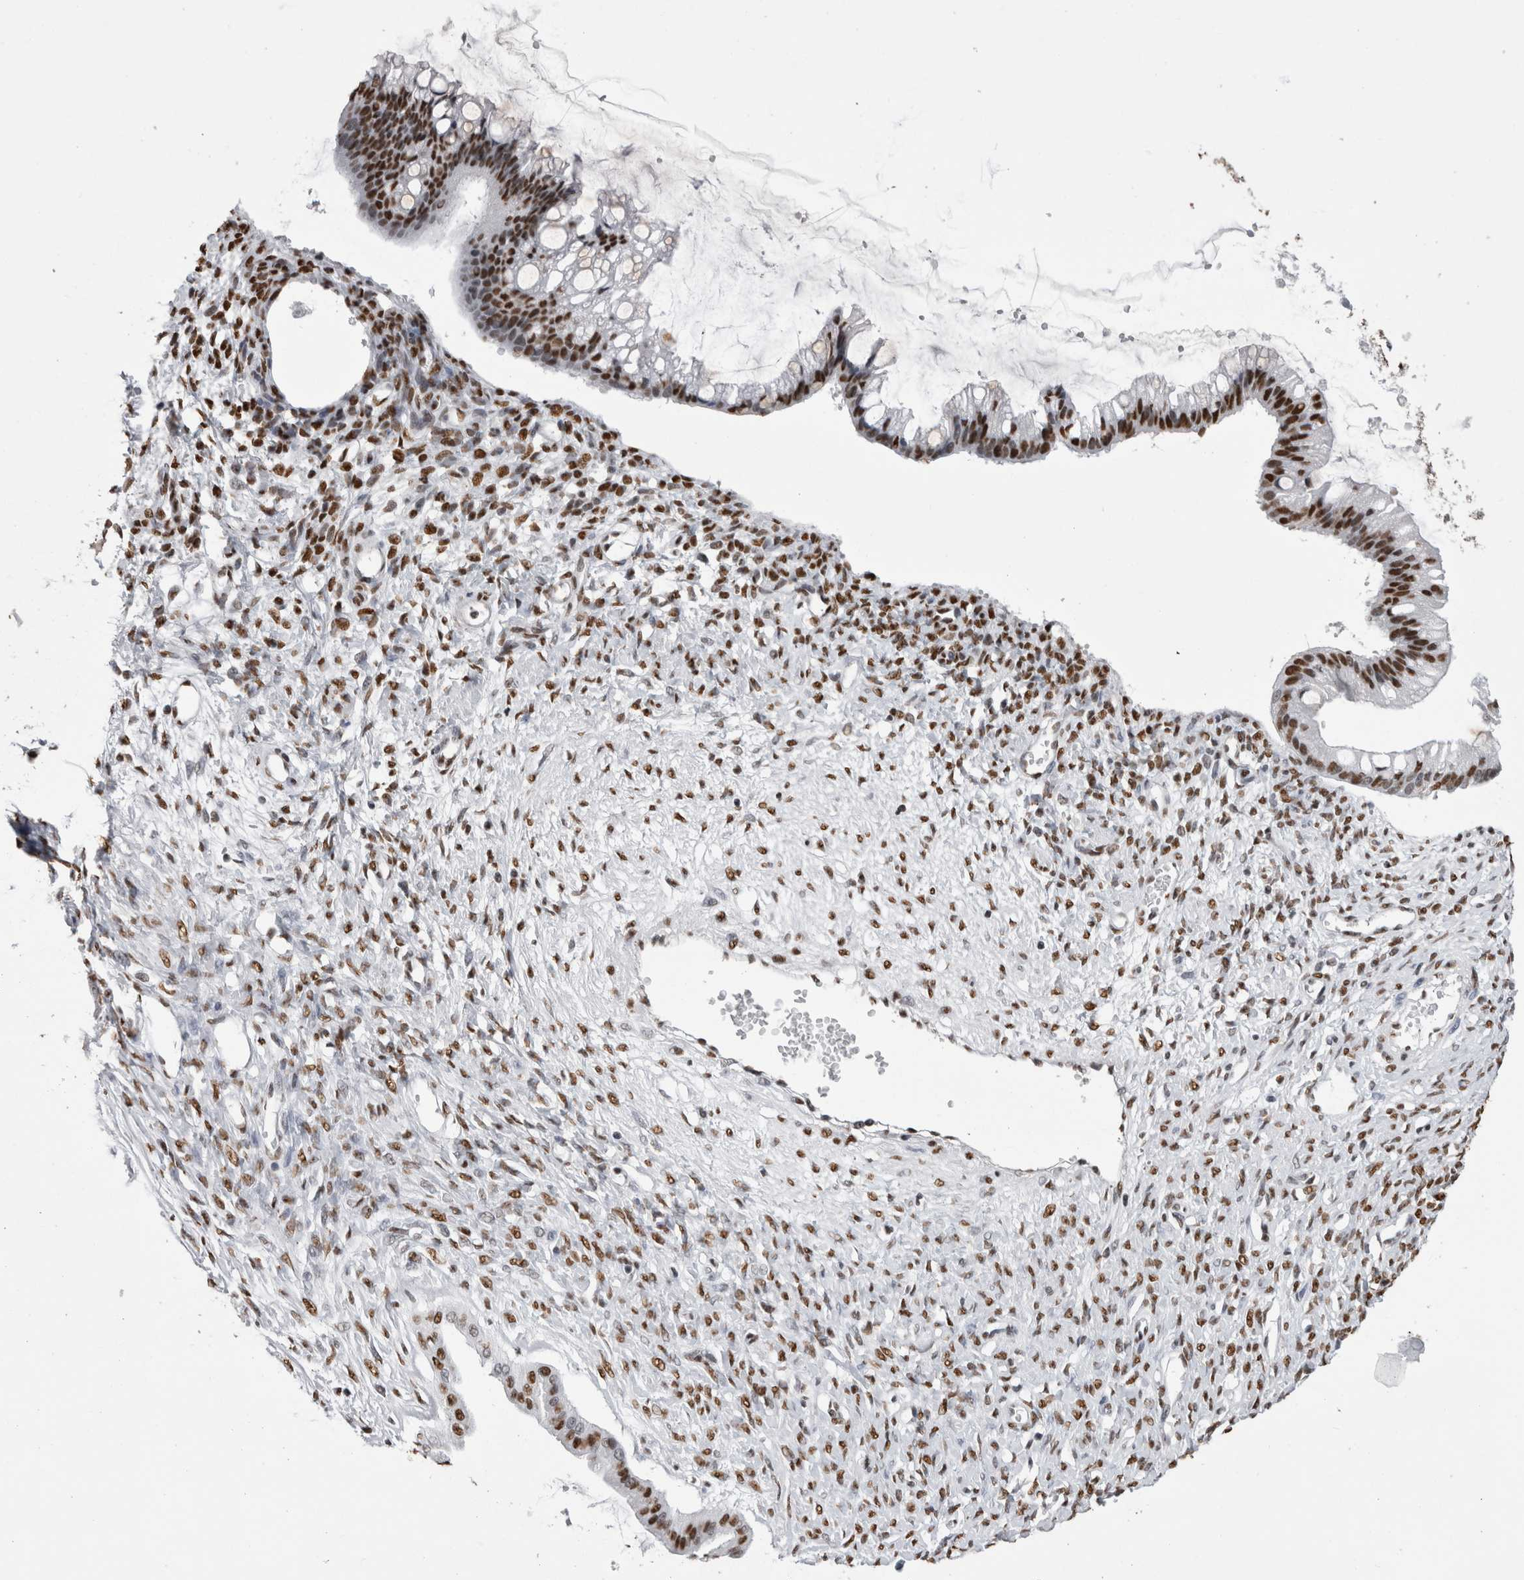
{"staining": {"intensity": "strong", "quantity": ">75%", "location": "nuclear"}, "tissue": "ovarian cancer", "cell_type": "Tumor cells", "image_type": "cancer", "snomed": [{"axis": "morphology", "description": "Cystadenocarcinoma, mucinous, NOS"}, {"axis": "topography", "description": "Ovary"}], "caption": "A photomicrograph of ovarian cancer (mucinous cystadenocarcinoma) stained for a protein displays strong nuclear brown staining in tumor cells.", "gene": "ALPK3", "patient": {"sex": "female", "age": 73}}